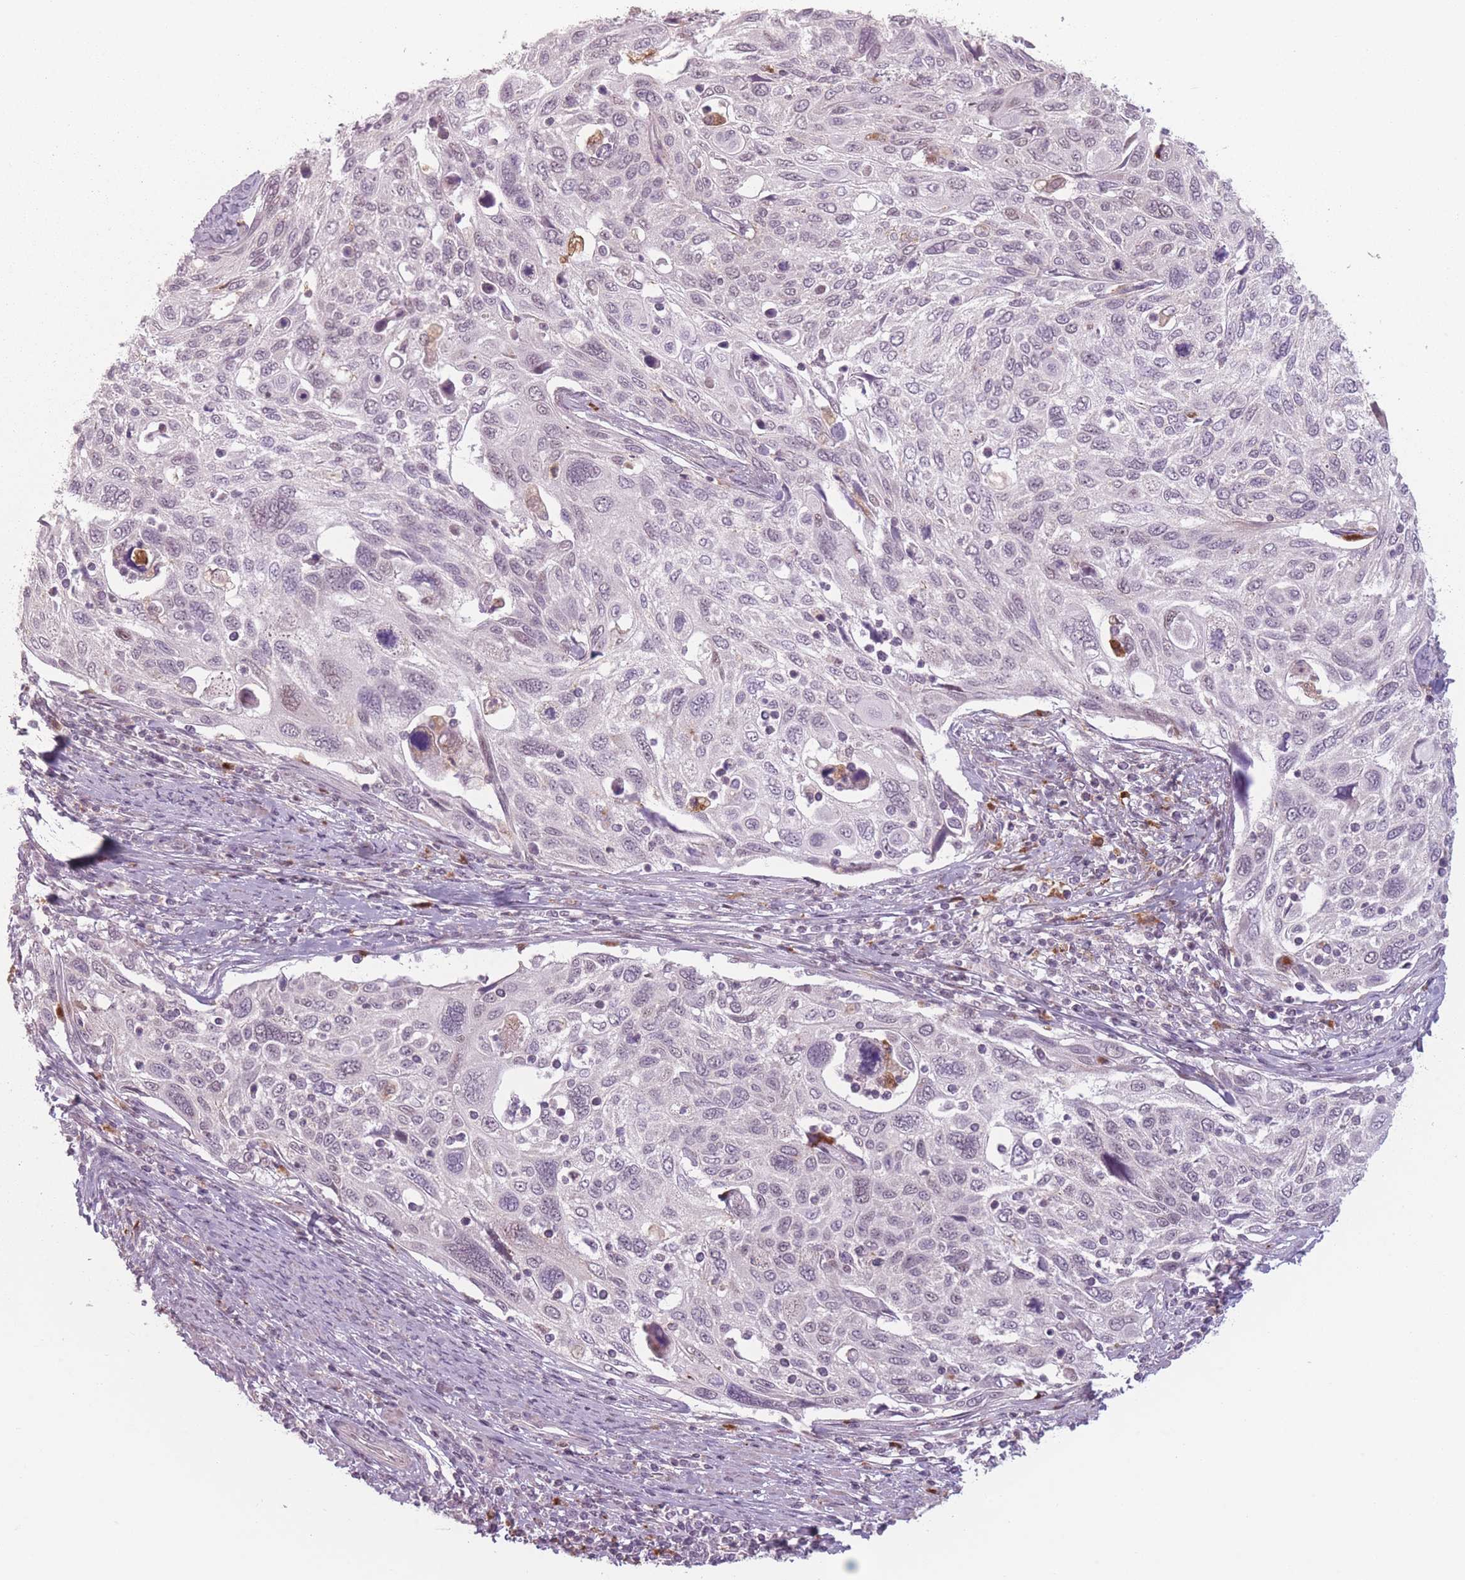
{"staining": {"intensity": "negative", "quantity": "none", "location": "none"}, "tissue": "cervical cancer", "cell_type": "Tumor cells", "image_type": "cancer", "snomed": [{"axis": "morphology", "description": "Squamous cell carcinoma, NOS"}, {"axis": "topography", "description": "Cervix"}], "caption": "High power microscopy photomicrograph of an IHC image of cervical squamous cell carcinoma, revealing no significant expression in tumor cells. Nuclei are stained in blue.", "gene": "OR10C1", "patient": {"sex": "female", "age": 70}}